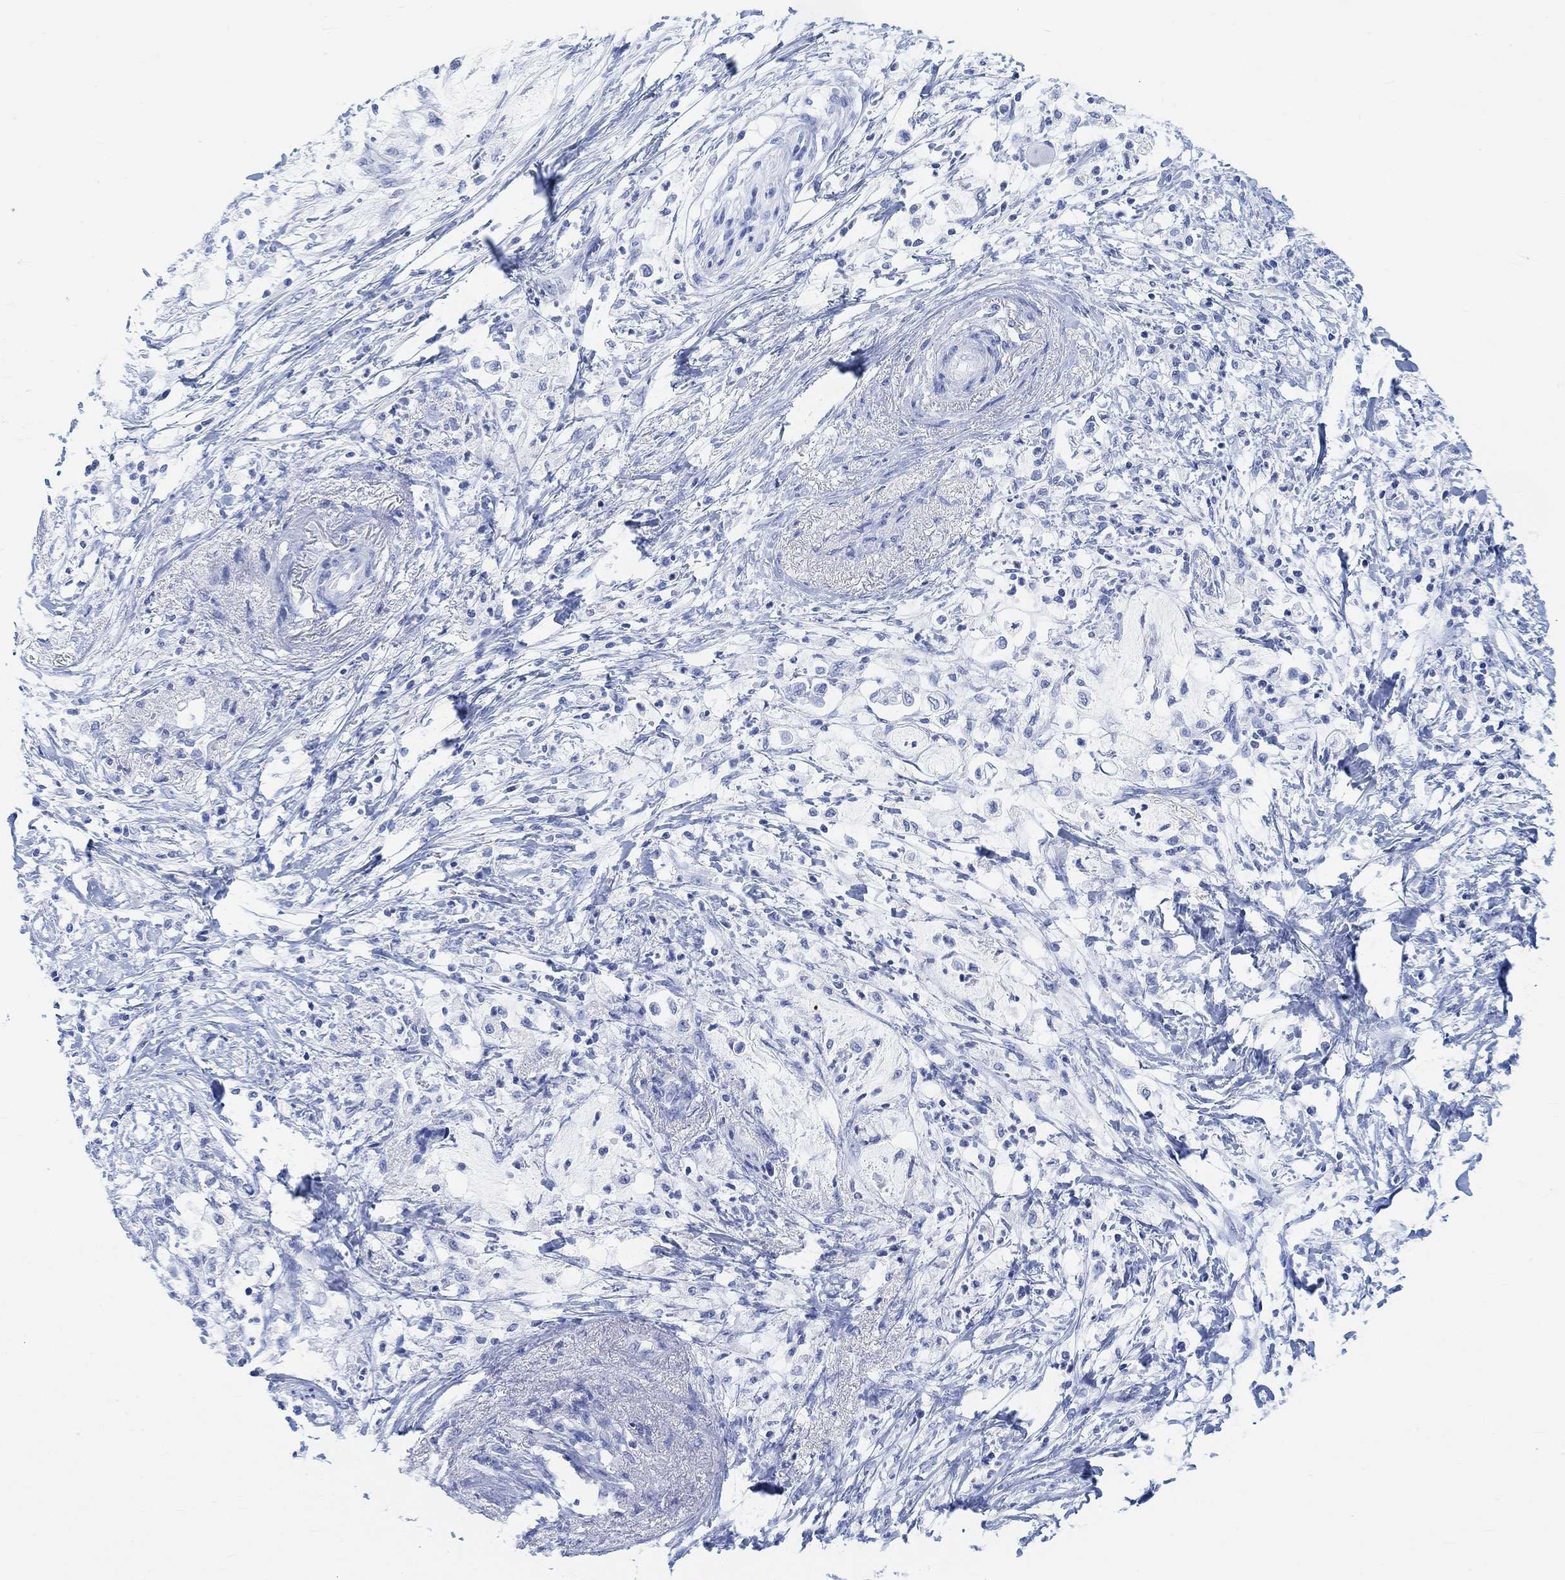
{"staining": {"intensity": "negative", "quantity": "none", "location": "none"}, "tissue": "pancreatic cancer", "cell_type": "Tumor cells", "image_type": "cancer", "snomed": [{"axis": "morphology", "description": "Normal tissue, NOS"}, {"axis": "morphology", "description": "Adenocarcinoma, NOS"}, {"axis": "topography", "description": "Pancreas"}, {"axis": "topography", "description": "Duodenum"}], "caption": "Immunohistochemistry image of pancreatic cancer (adenocarcinoma) stained for a protein (brown), which displays no staining in tumor cells.", "gene": "ENO4", "patient": {"sex": "female", "age": 60}}